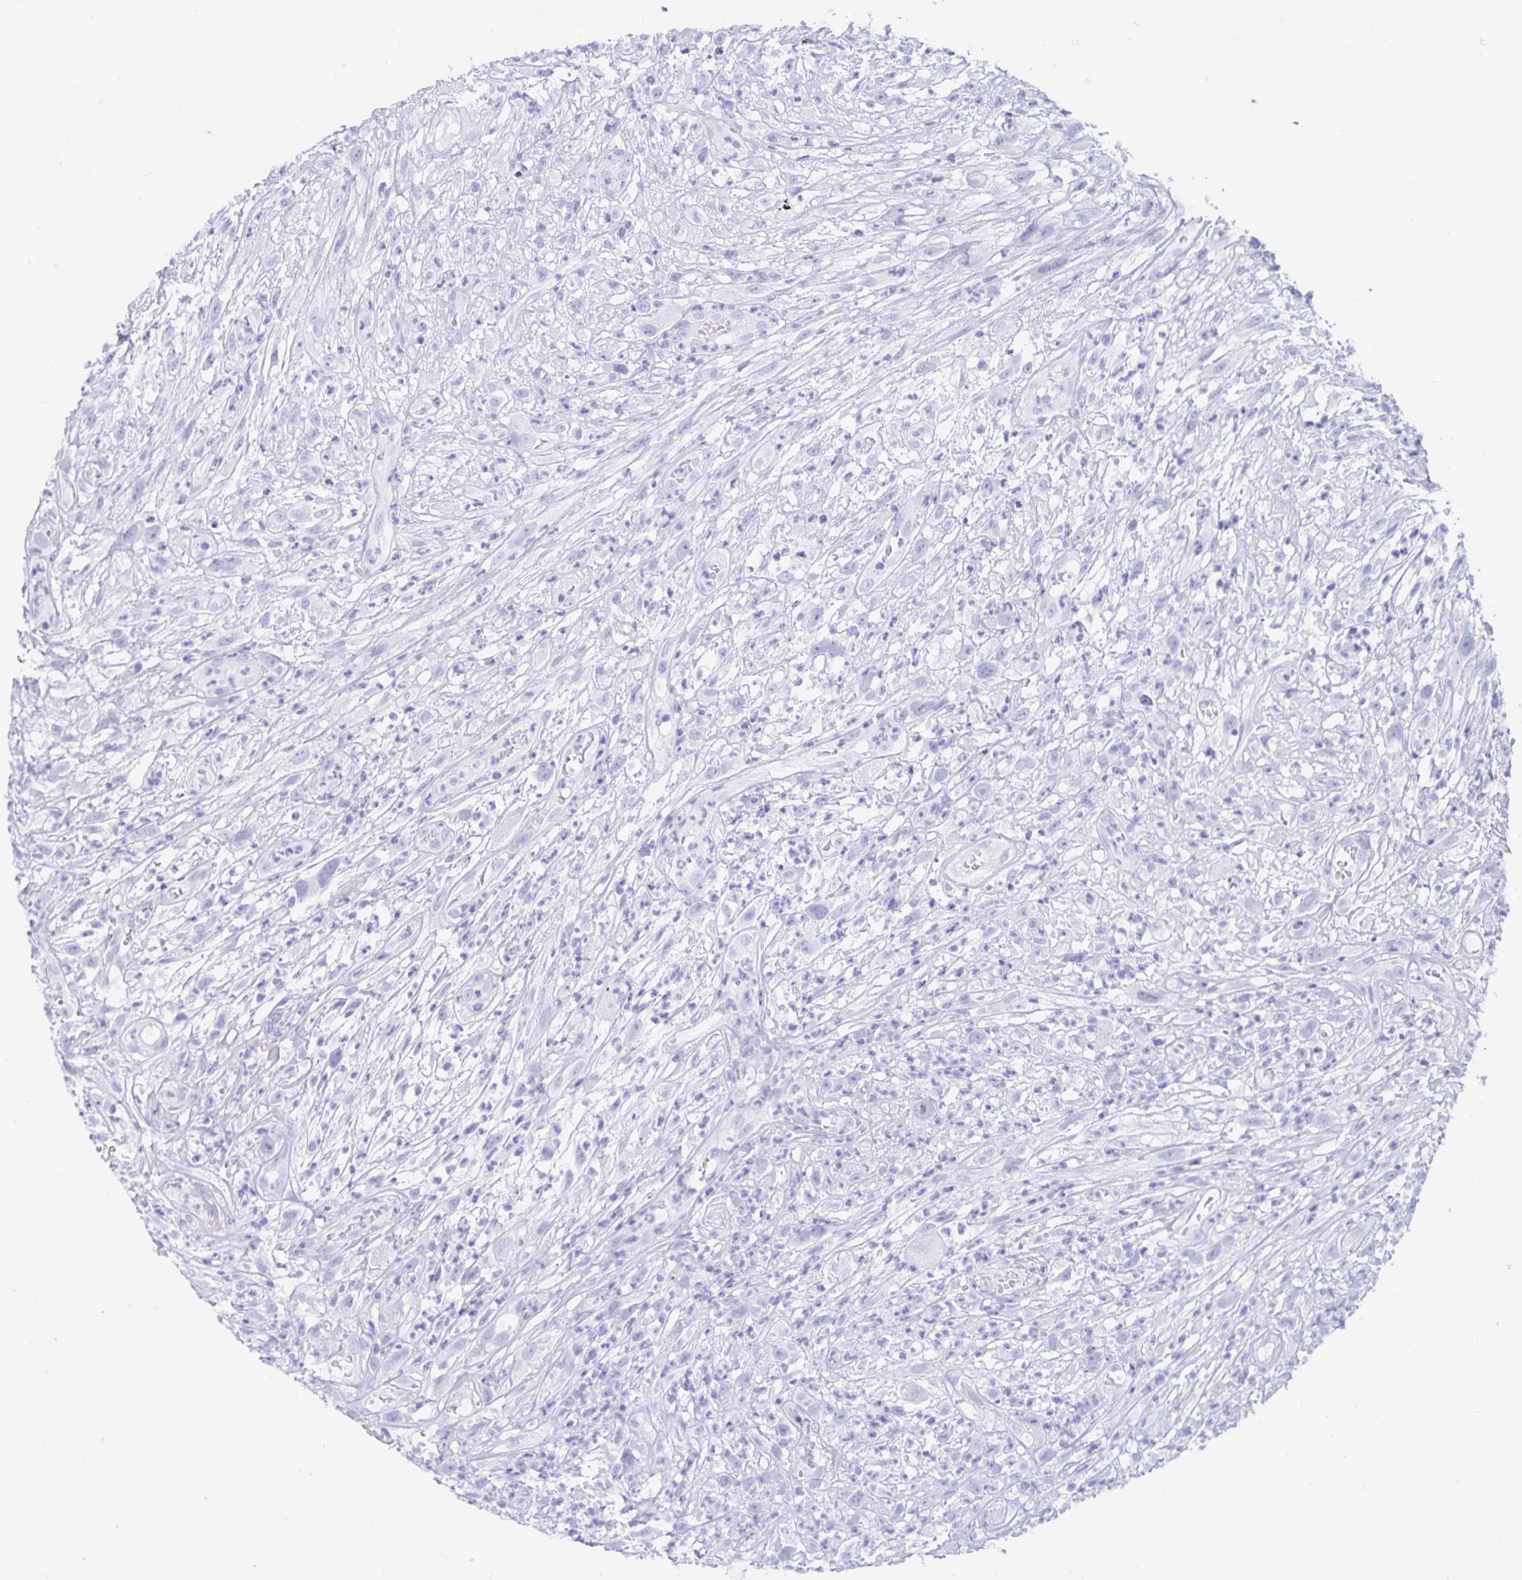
{"staining": {"intensity": "negative", "quantity": "none", "location": "none"}, "tissue": "head and neck cancer", "cell_type": "Tumor cells", "image_type": "cancer", "snomed": [{"axis": "morphology", "description": "Squamous cell carcinoma, NOS"}, {"axis": "topography", "description": "Head-Neck"}], "caption": "Immunohistochemistry (IHC) photomicrograph of head and neck cancer (squamous cell carcinoma) stained for a protein (brown), which exhibits no staining in tumor cells.", "gene": "GPR137", "patient": {"sex": "male", "age": 65}}